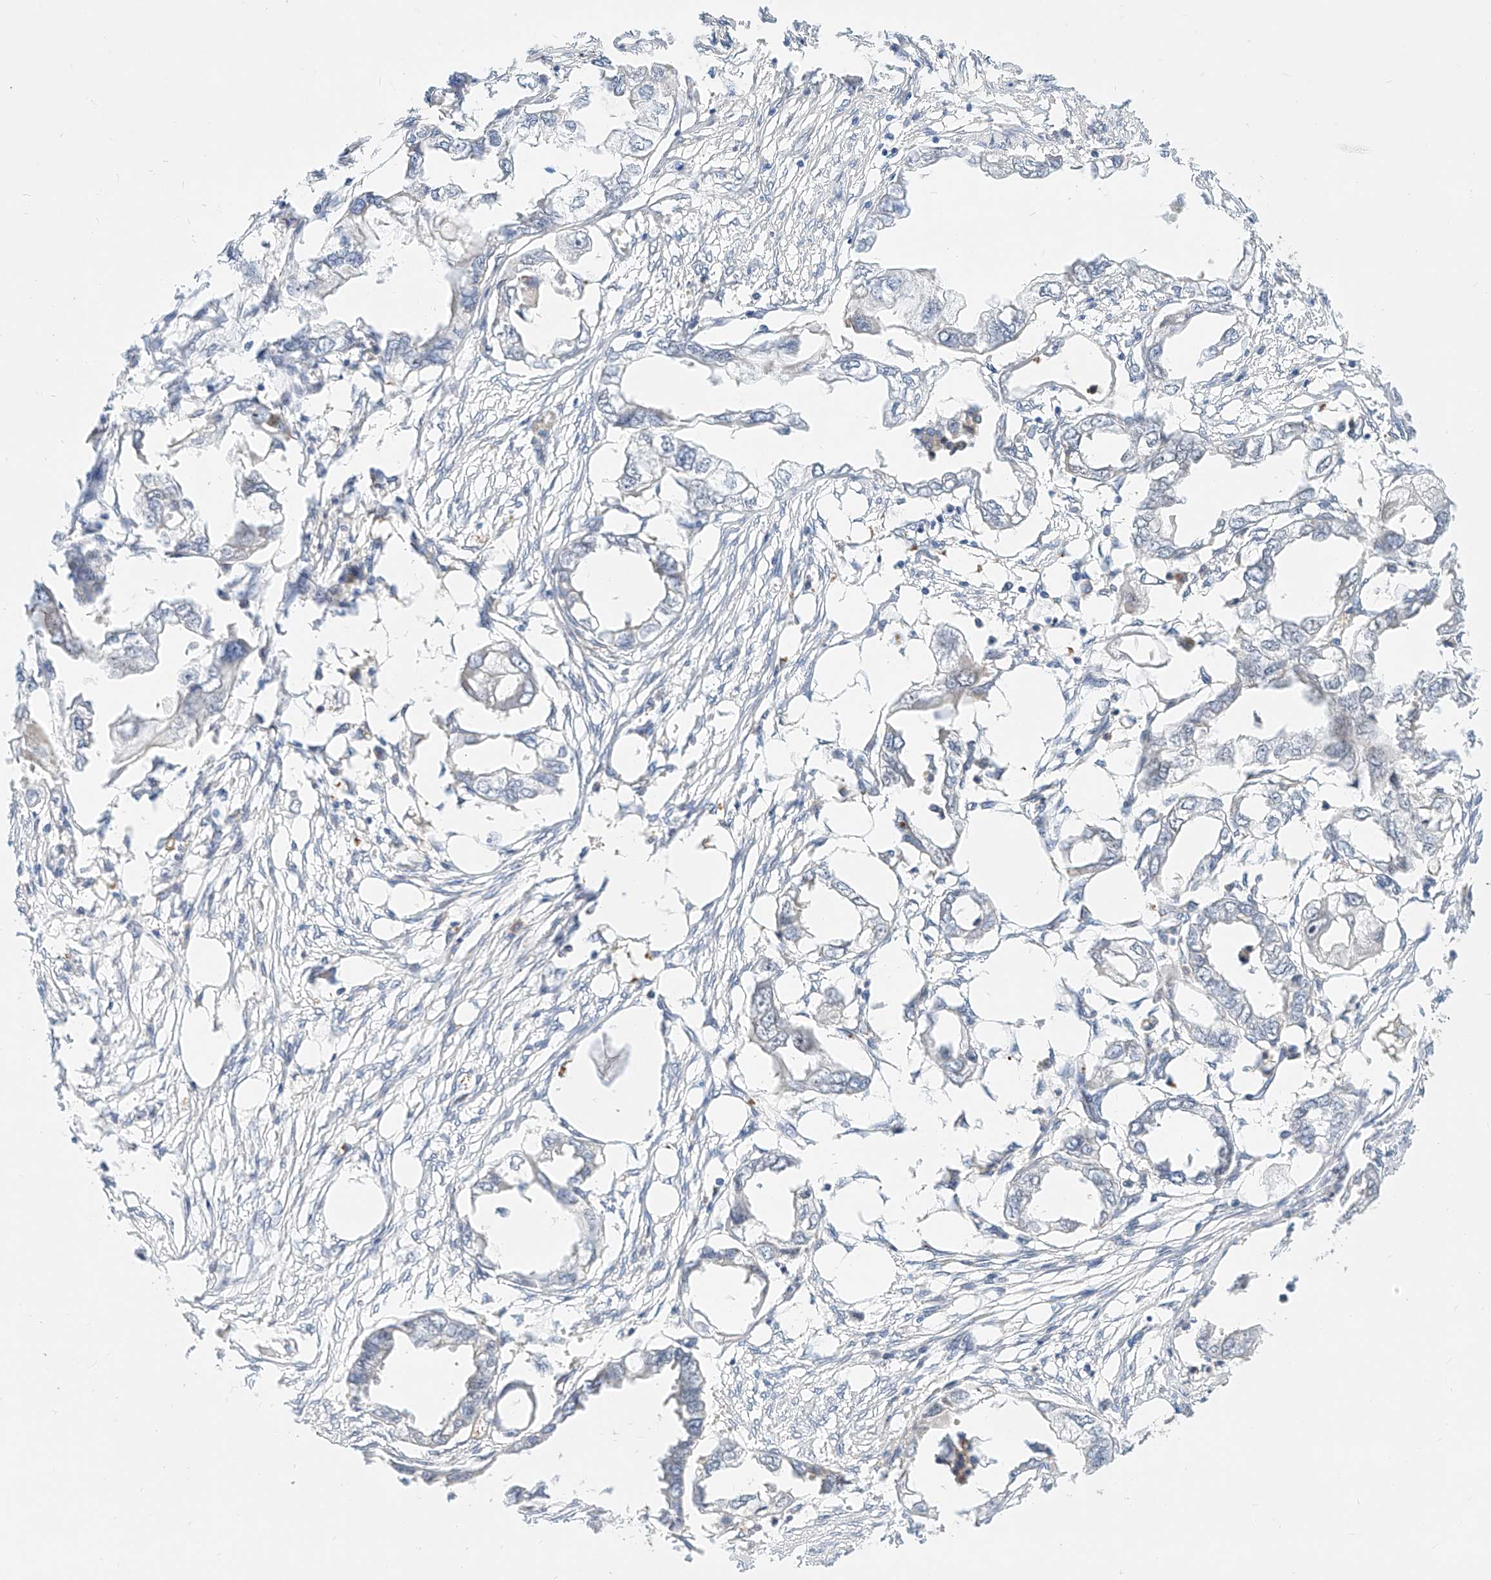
{"staining": {"intensity": "negative", "quantity": "none", "location": "none"}, "tissue": "endometrial cancer", "cell_type": "Tumor cells", "image_type": "cancer", "snomed": [{"axis": "morphology", "description": "Adenocarcinoma, NOS"}, {"axis": "morphology", "description": "Adenocarcinoma, metastatic, NOS"}, {"axis": "topography", "description": "Adipose tissue"}, {"axis": "topography", "description": "Endometrium"}], "caption": "DAB (3,3'-diaminobenzidine) immunohistochemical staining of human adenocarcinoma (endometrial) demonstrates no significant expression in tumor cells. (Brightfield microscopy of DAB (3,3'-diaminobenzidine) immunohistochemistry (IHC) at high magnification).", "gene": "CBX8", "patient": {"sex": "female", "age": 67}}